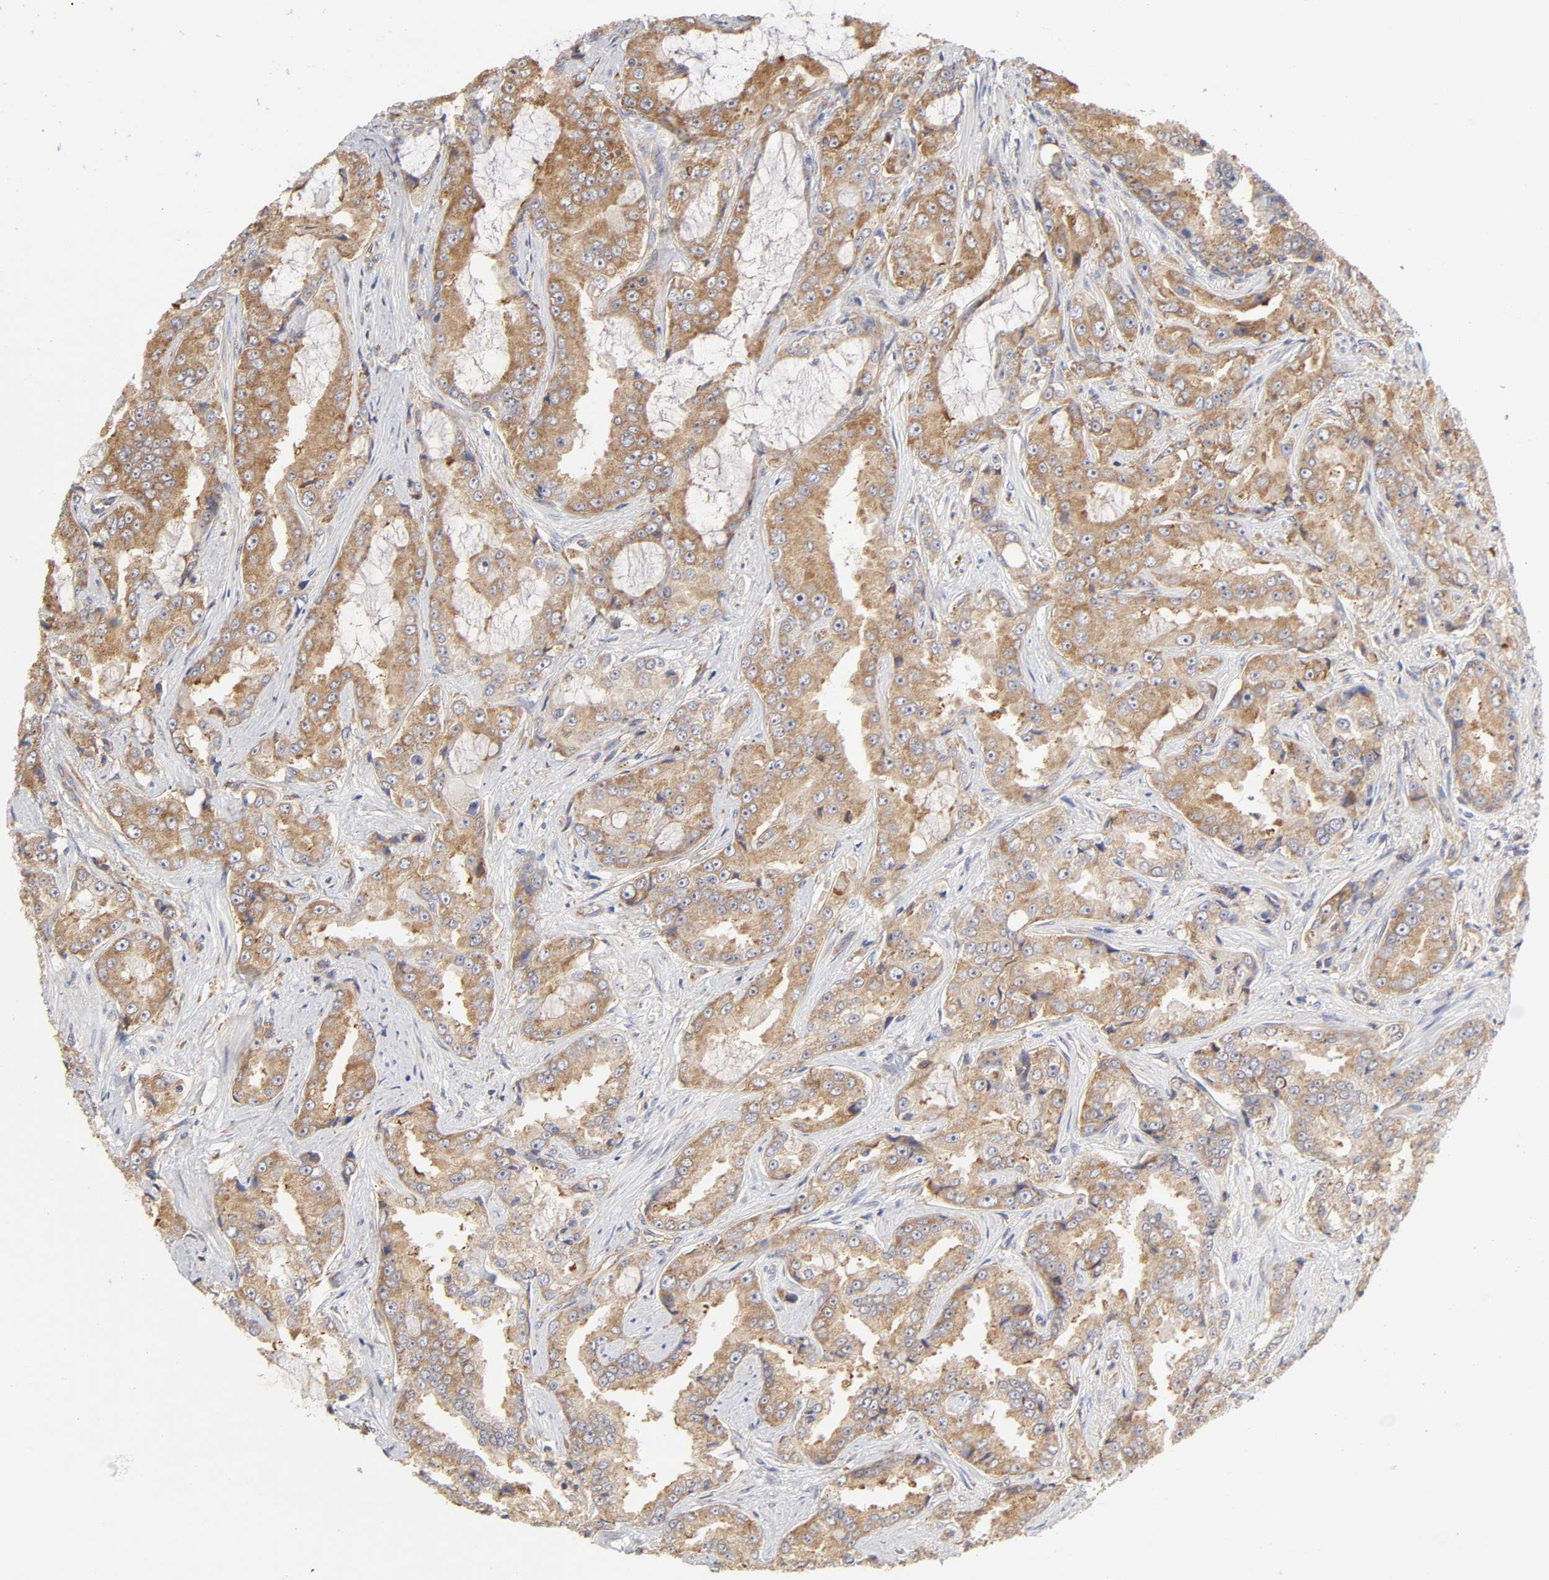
{"staining": {"intensity": "moderate", "quantity": ">75%", "location": "cytoplasmic/membranous"}, "tissue": "prostate cancer", "cell_type": "Tumor cells", "image_type": "cancer", "snomed": [{"axis": "morphology", "description": "Adenocarcinoma, High grade"}, {"axis": "topography", "description": "Prostate"}], "caption": "Protein staining of prostate cancer (adenocarcinoma (high-grade)) tissue exhibits moderate cytoplasmic/membranous staining in about >75% of tumor cells.", "gene": "RPL14", "patient": {"sex": "male", "age": 73}}